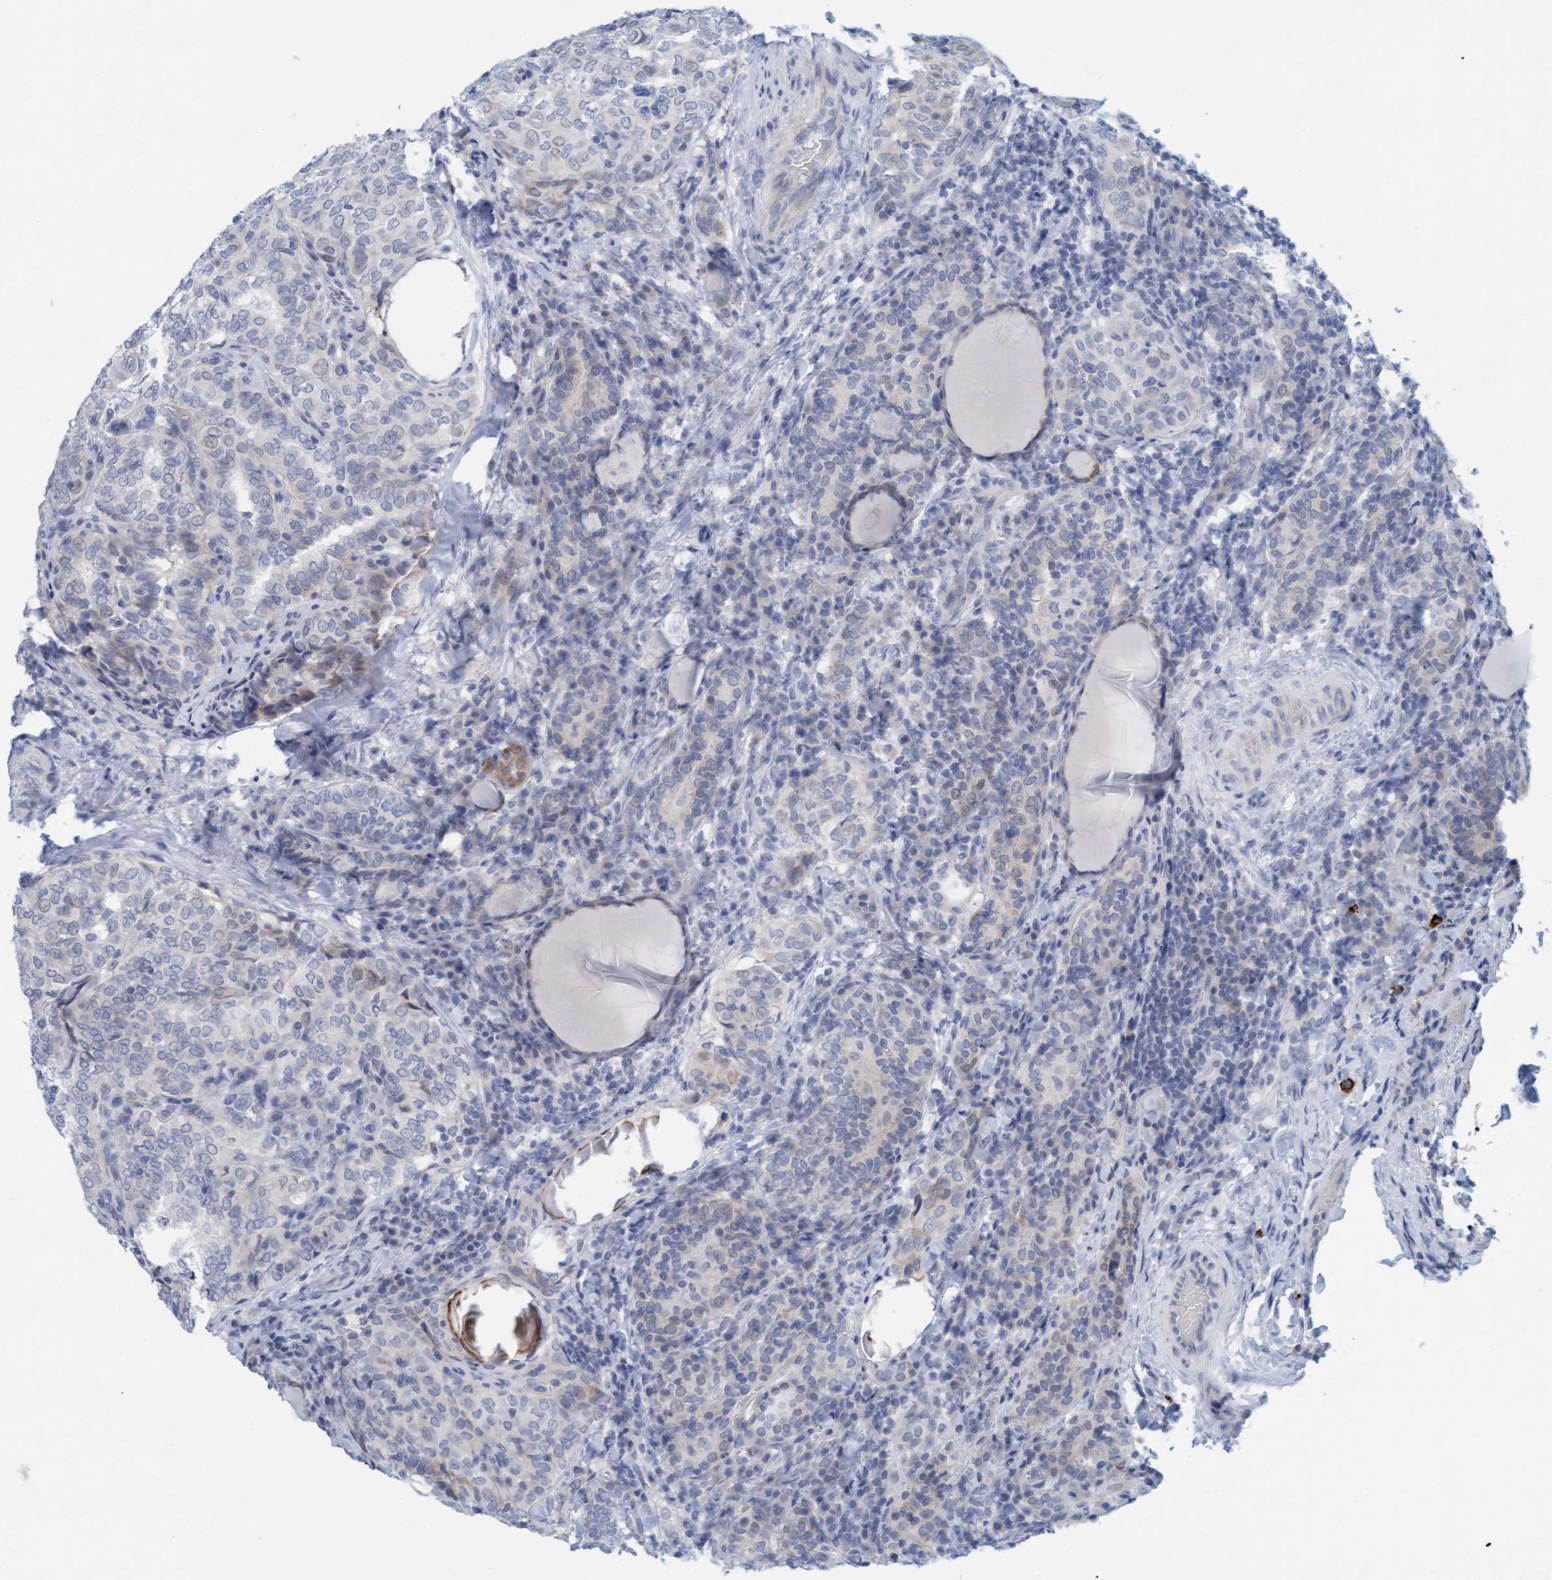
{"staining": {"intensity": "weak", "quantity": "<25%", "location": "cytoplasmic/membranous"}, "tissue": "thyroid cancer", "cell_type": "Tumor cells", "image_type": "cancer", "snomed": [{"axis": "morphology", "description": "Papillary adenocarcinoma, NOS"}, {"axis": "topography", "description": "Thyroid gland"}], "caption": "High power microscopy photomicrograph of an IHC histopathology image of papillary adenocarcinoma (thyroid), revealing no significant staining in tumor cells.", "gene": "CPA3", "patient": {"sex": "female", "age": 30}}